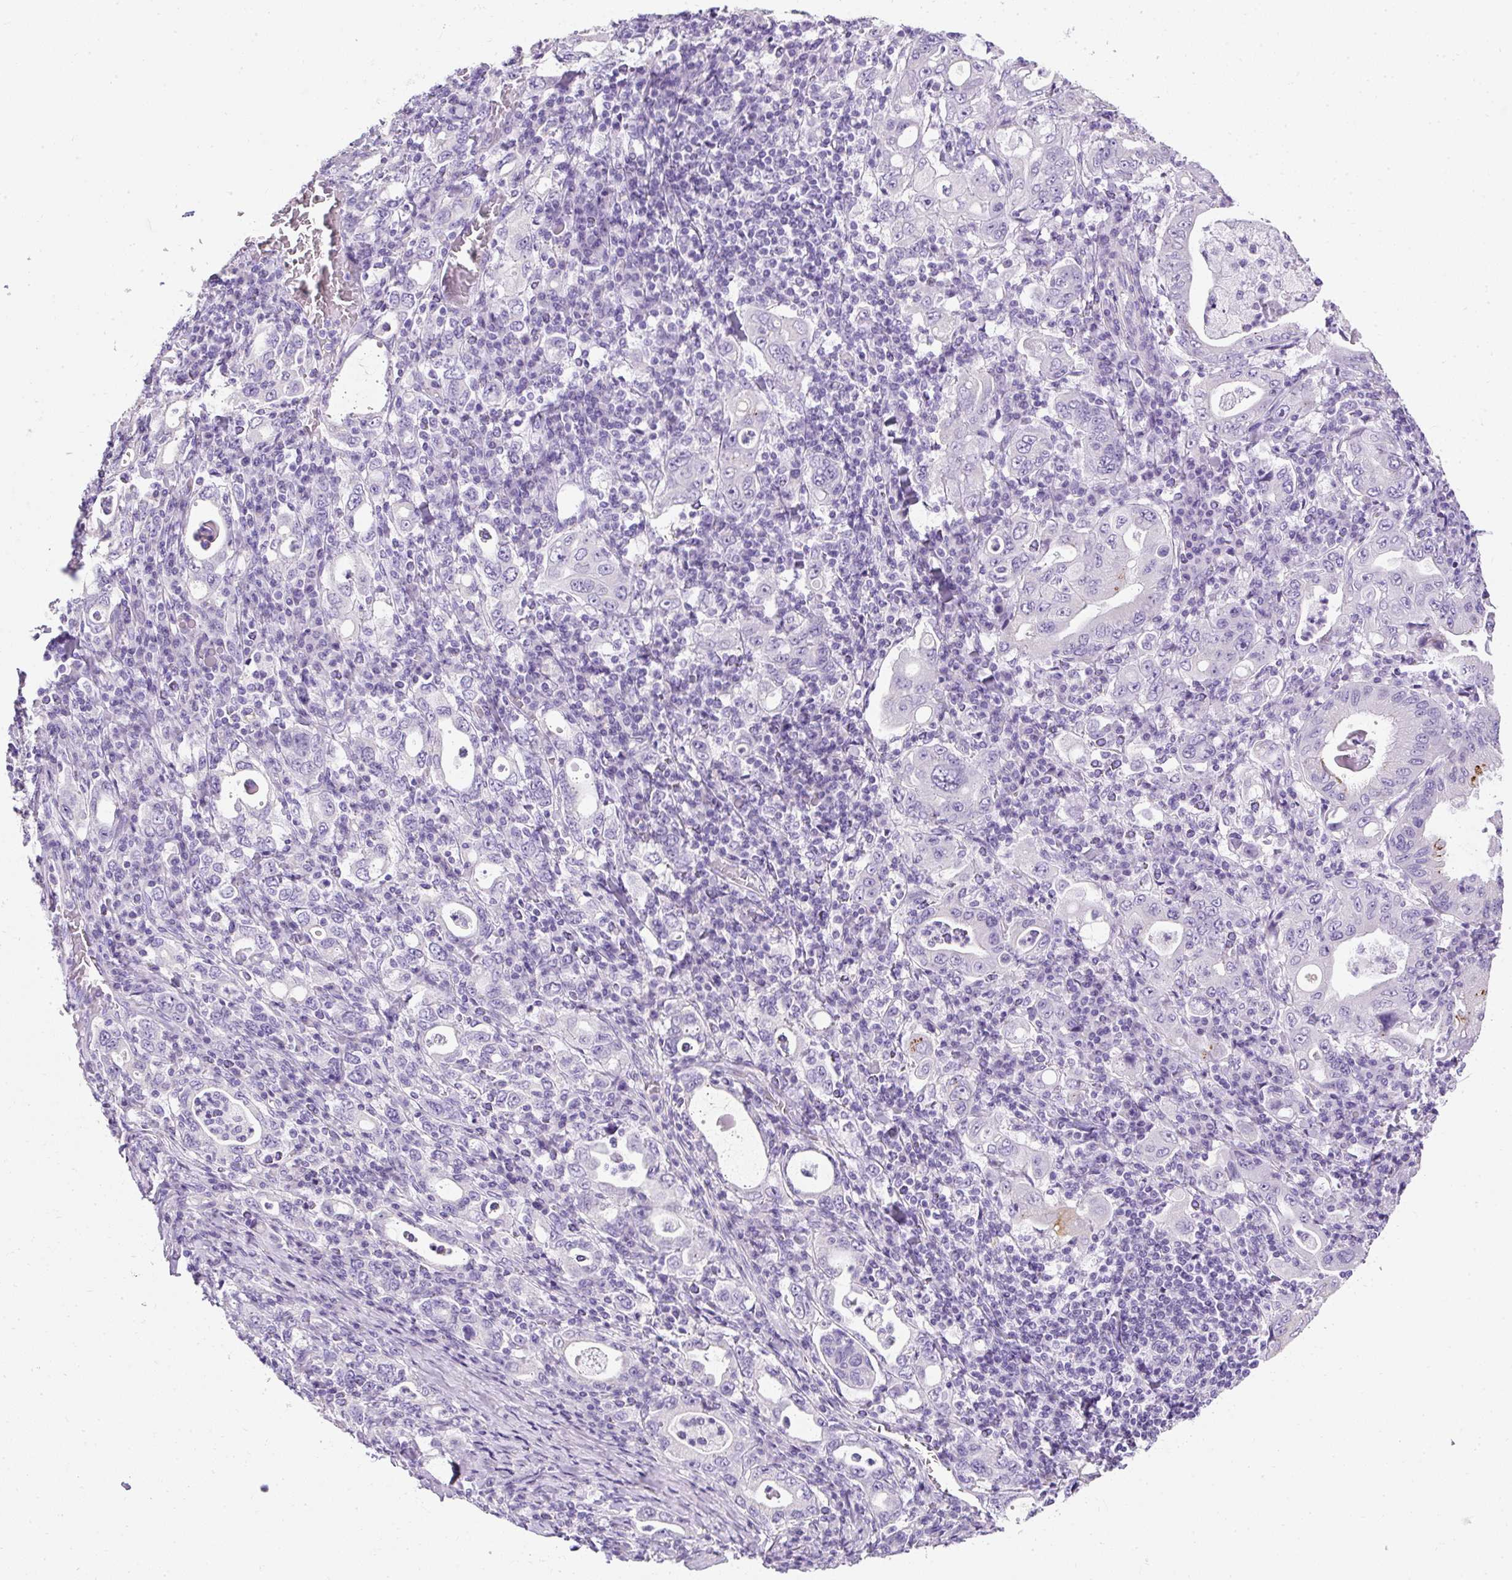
{"staining": {"intensity": "negative", "quantity": "none", "location": "none"}, "tissue": "stomach cancer", "cell_type": "Tumor cells", "image_type": "cancer", "snomed": [{"axis": "morphology", "description": "Normal tissue, NOS"}, {"axis": "morphology", "description": "Adenocarcinoma, NOS"}, {"axis": "topography", "description": "Esophagus"}, {"axis": "topography", "description": "Stomach, upper"}, {"axis": "topography", "description": "Peripheral nerve tissue"}], "caption": "Tumor cells are negative for brown protein staining in stomach cancer (adenocarcinoma).", "gene": "C2CD4C", "patient": {"sex": "male", "age": 62}}